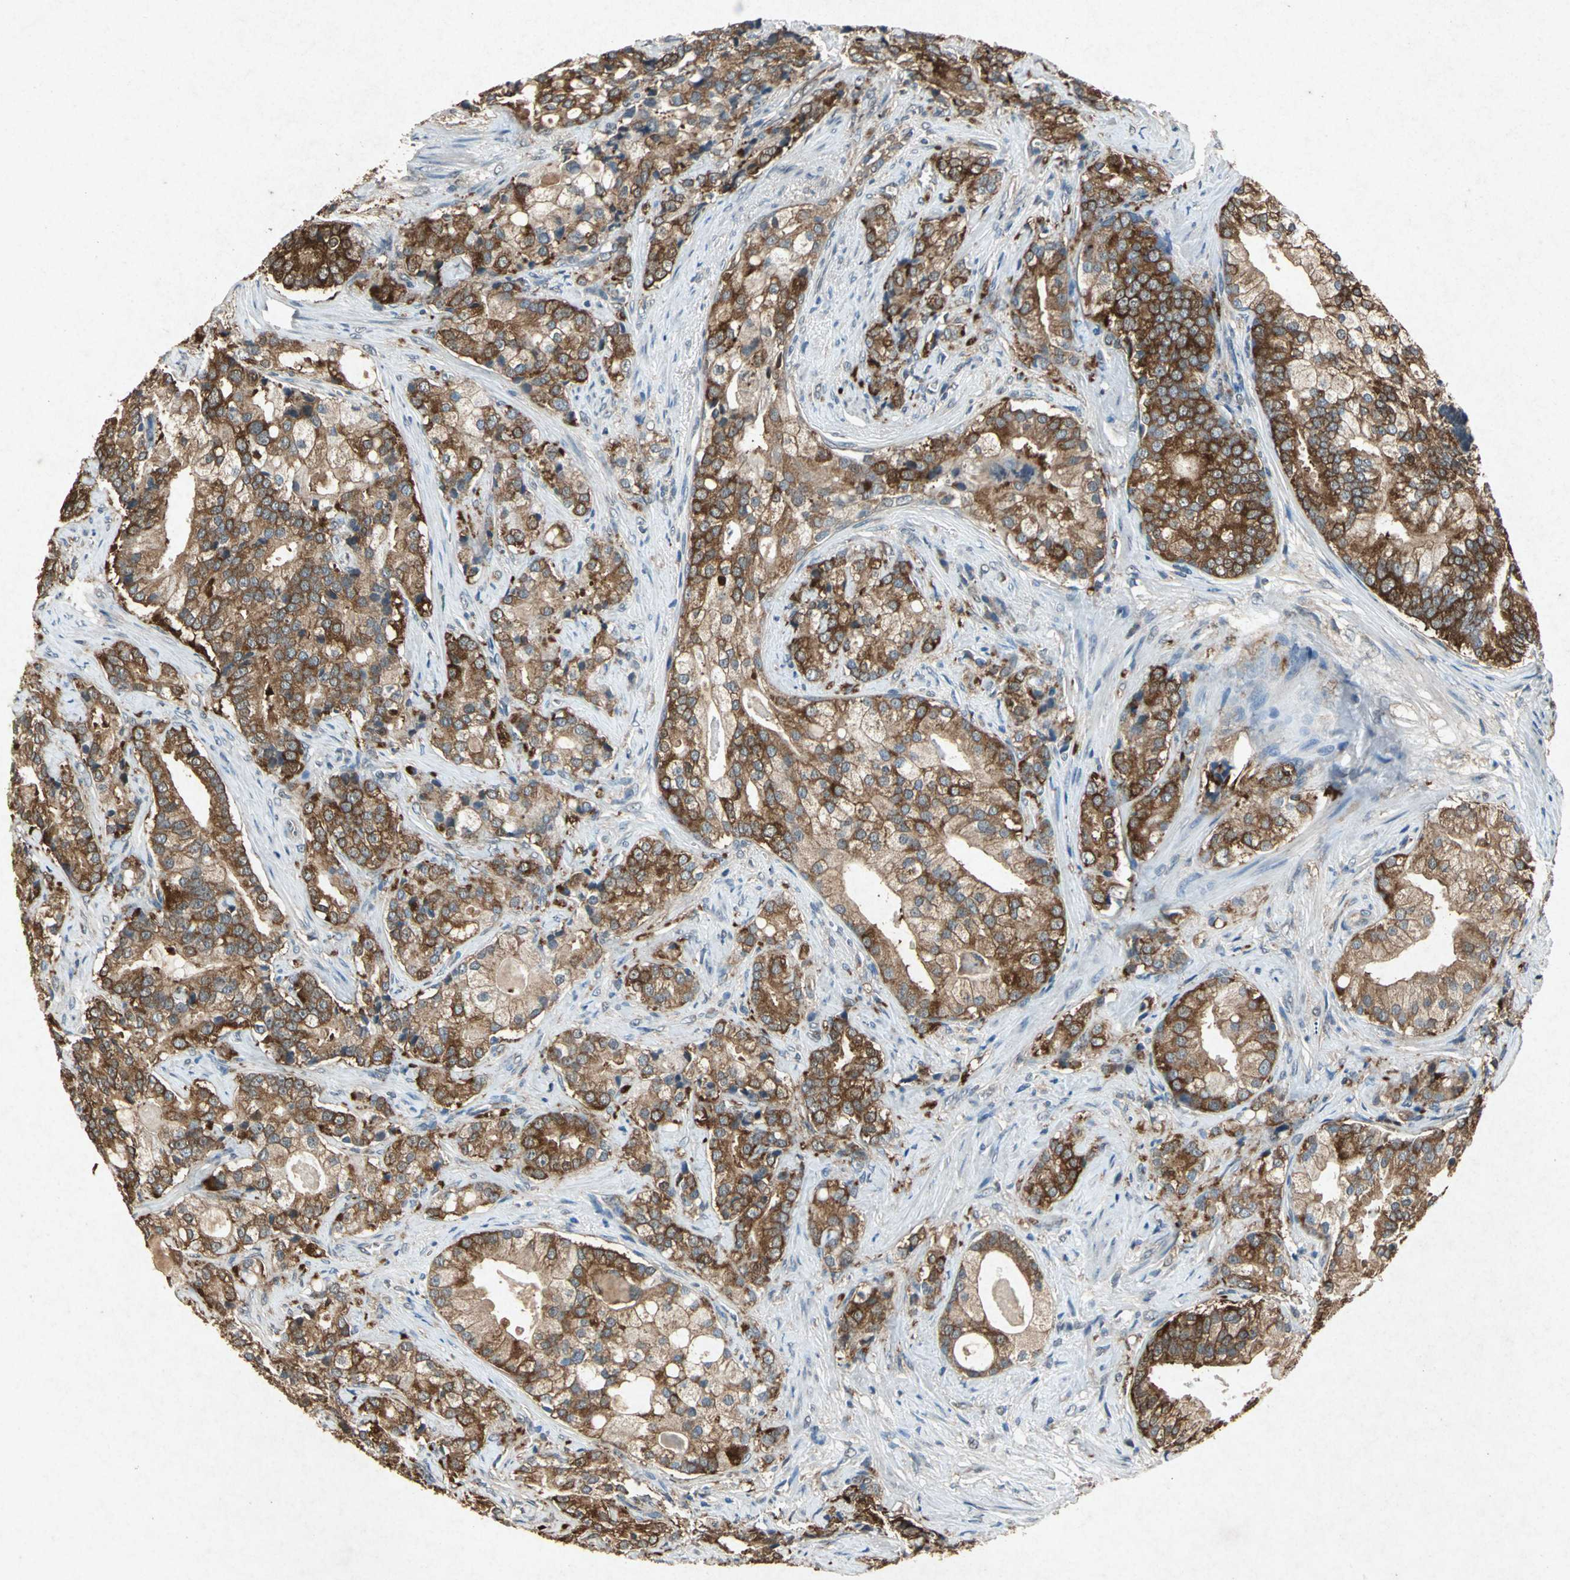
{"staining": {"intensity": "strong", "quantity": ">75%", "location": "cytoplasmic/membranous"}, "tissue": "prostate cancer", "cell_type": "Tumor cells", "image_type": "cancer", "snomed": [{"axis": "morphology", "description": "Adenocarcinoma, Low grade"}, {"axis": "topography", "description": "Prostate"}], "caption": "Immunohistochemistry of human prostate low-grade adenocarcinoma displays high levels of strong cytoplasmic/membranous expression in about >75% of tumor cells.", "gene": "HSP90AB1", "patient": {"sex": "male", "age": 58}}